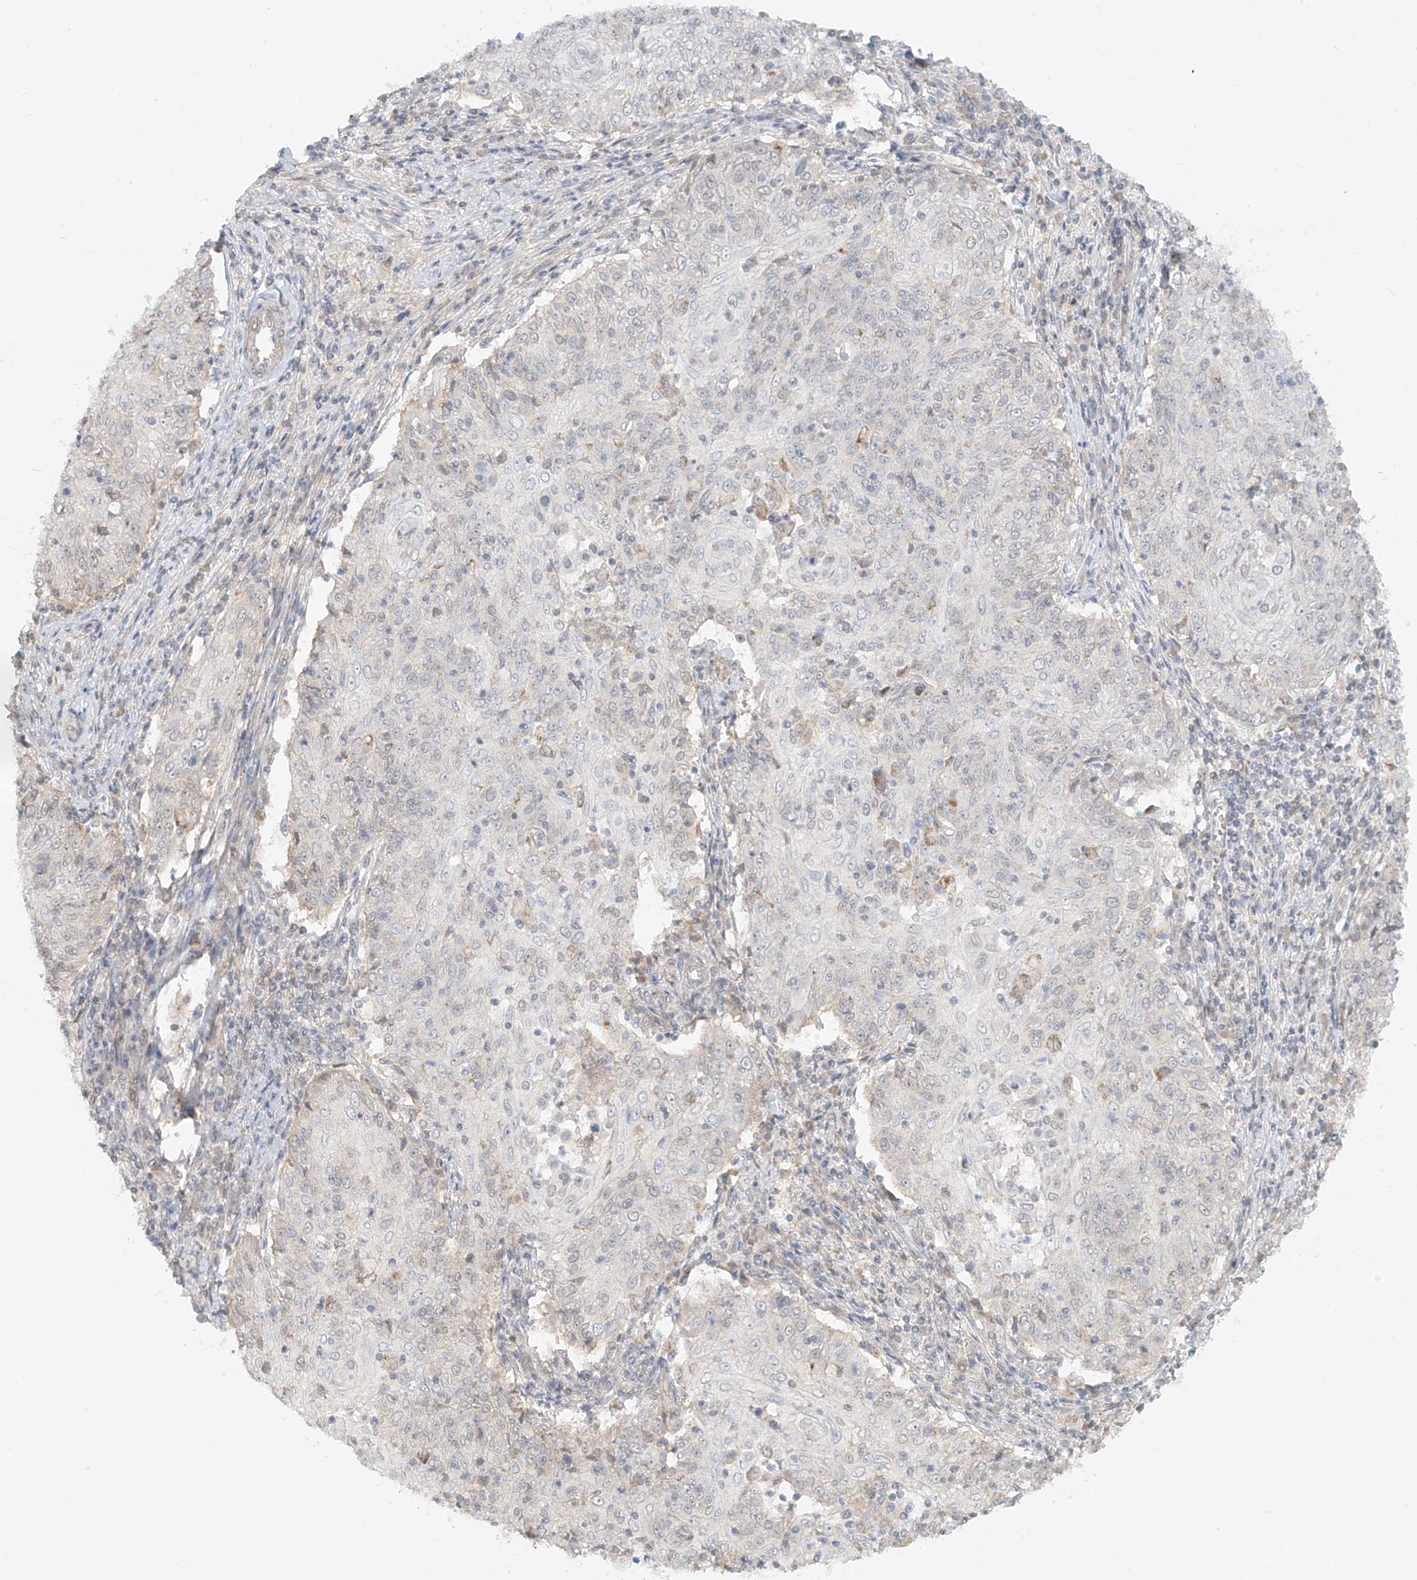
{"staining": {"intensity": "negative", "quantity": "none", "location": "none"}, "tissue": "cervical cancer", "cell_type": "Tumor cells", "image_type": "cancer", "snomed": [{"axis": "morphology", "description": "Squamous cell carcinoma, NOS"}, {"axis": "topography", "description": "Cervix"}], "caption": "Tumor cells show no significant staining in cervical cancer (squamous cell carcinoma).", "gene": "ABCD1", "patient": {"sex": "female", "age": 48}}